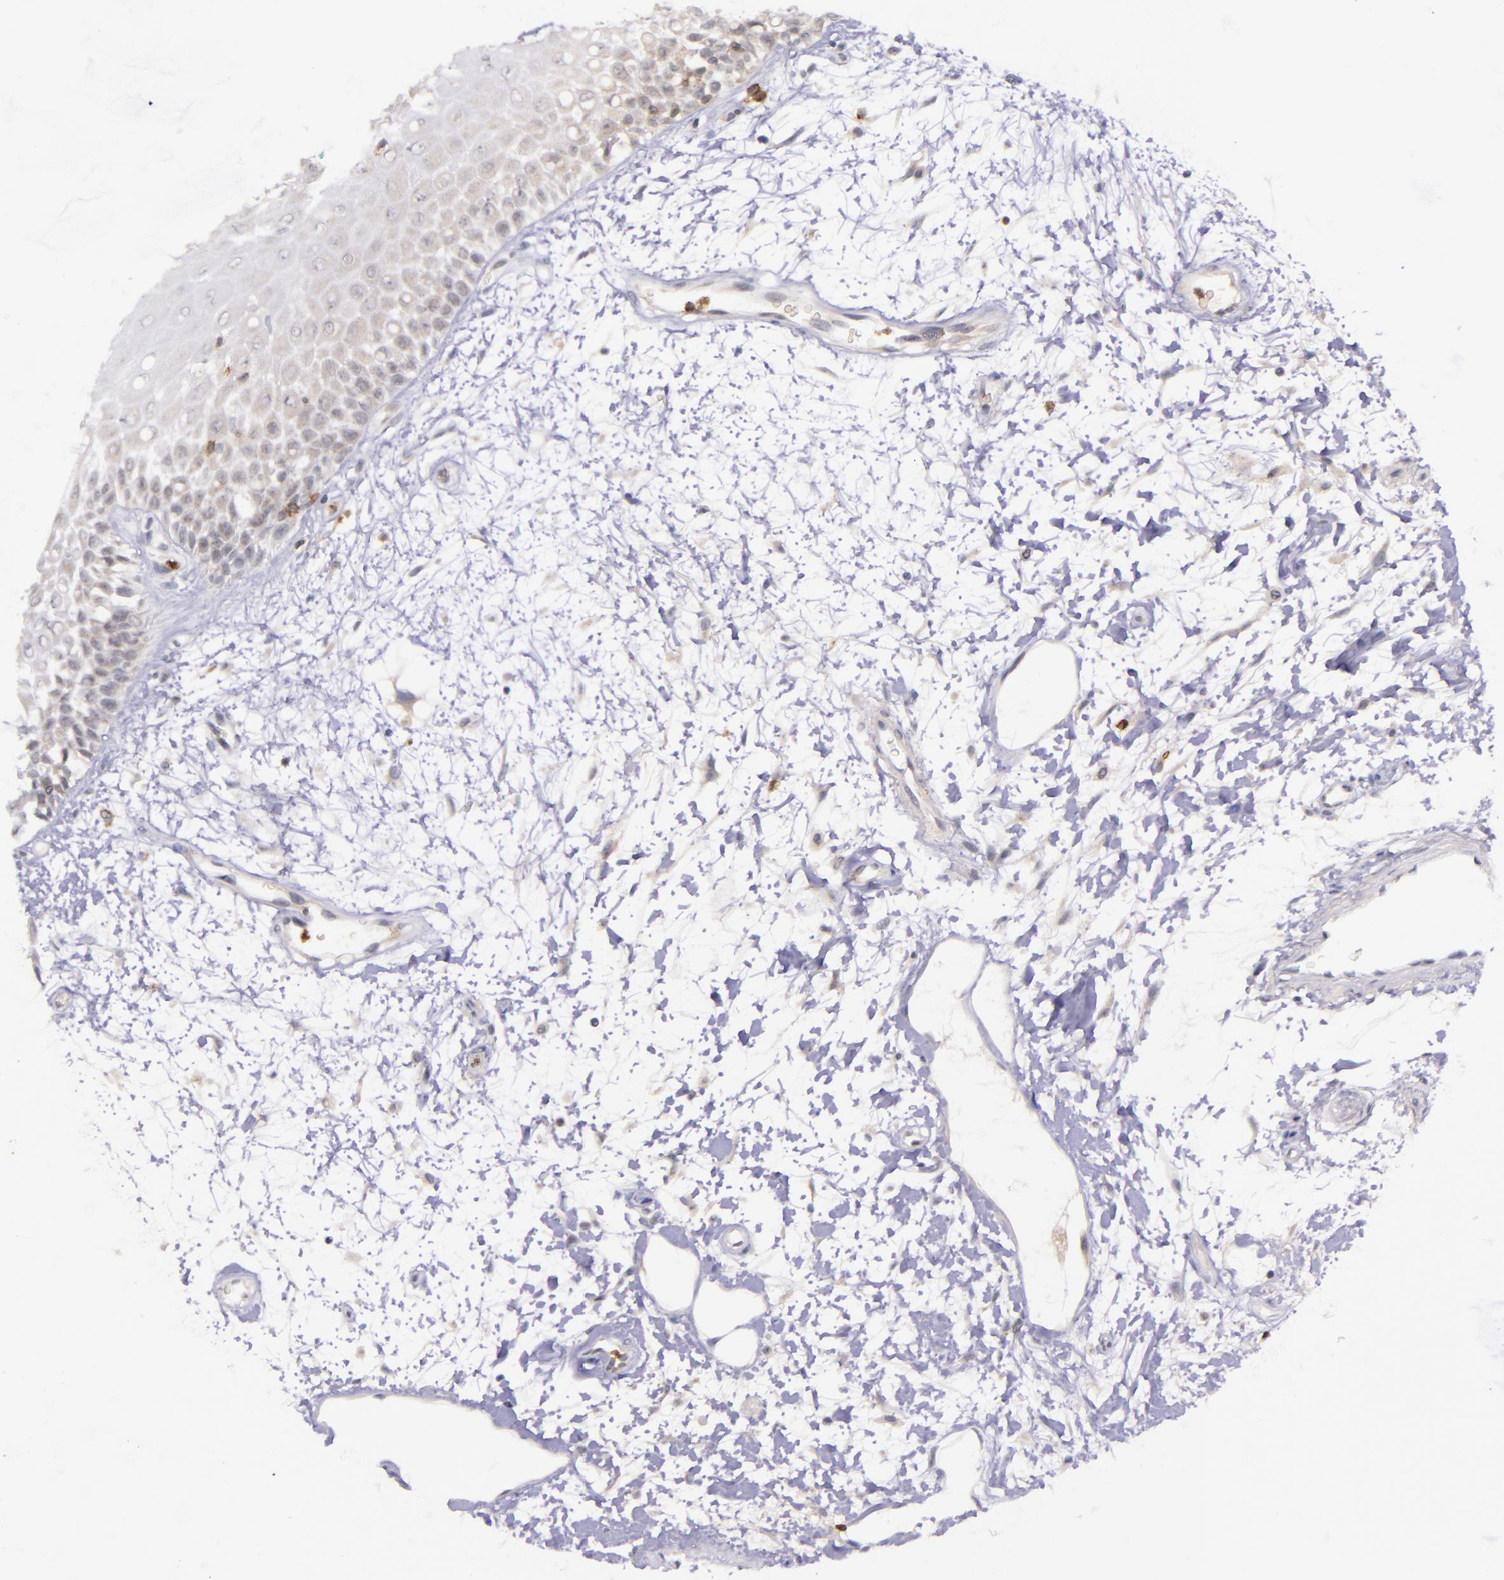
{"staining": {"intensity": "negative", "quantity": "none", "location": "none"}, "tissue": "oral mucosa", "cell_type": "Squamous epithelial cells", "image_type": "normal", "snomed": [{"axis": "morphology", "description": "Normal tissue, NOS"}, {"axis": "morphology", "description": "Squamous cell carcinoma, NOS"}, {"axis": "topography", "description": "Skeletal muscle"}, {"axis": "topography", "description": "Oral tissue"}, {"axis": "topography", "description": "Head-Neck"}], "caption": "Immunohistochemistry (IHC) photomicrograph of normal human oral mucosa stained for a protein (brown), which exhibits no expression in squamous epithelial cells.", "gene": "SELL", "patient": {"sex": "female", "age": 84}}